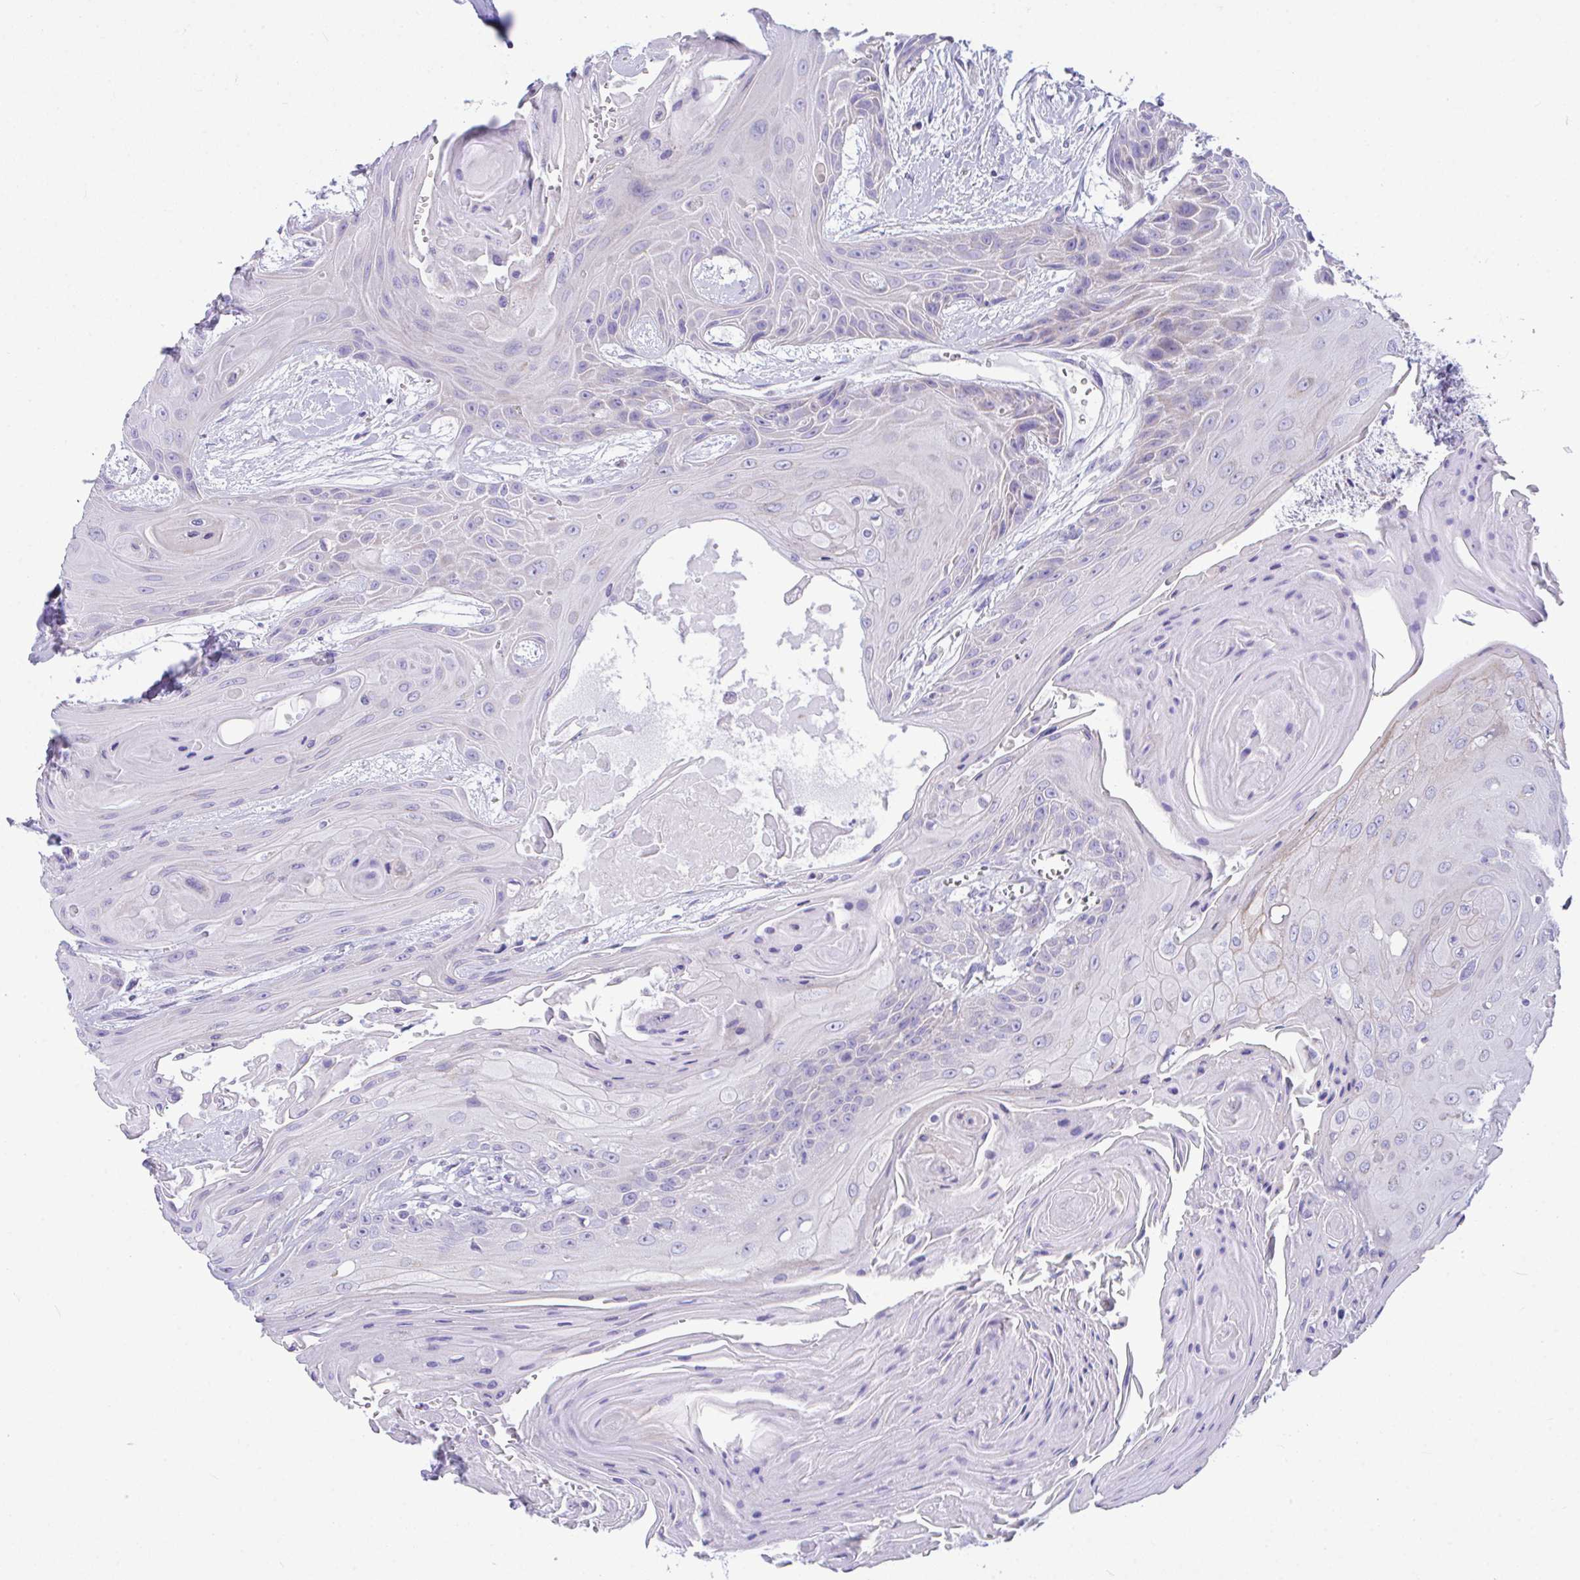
{"staining": {"intensity": "negative", "quantity": "none", "location": "none"}, "tissue": "head and neck cancer", "cell_type": "Tumor cells", "image_type": "cancer", "snomed": [{"axis": "morphology", "description": "Squamous cell carcinoma, NOS"}, {"axis": "topography", "description": "Head-Neck"}], "caption": "Immunohistochemistry of head and neck squamous cell carcinoma shows no staining in tumor cells. (DAB immunohistochemistry with hematoxylin counter stain).", "gene": "NLRP8", "patient": {"sex": "female", "age": 73}}